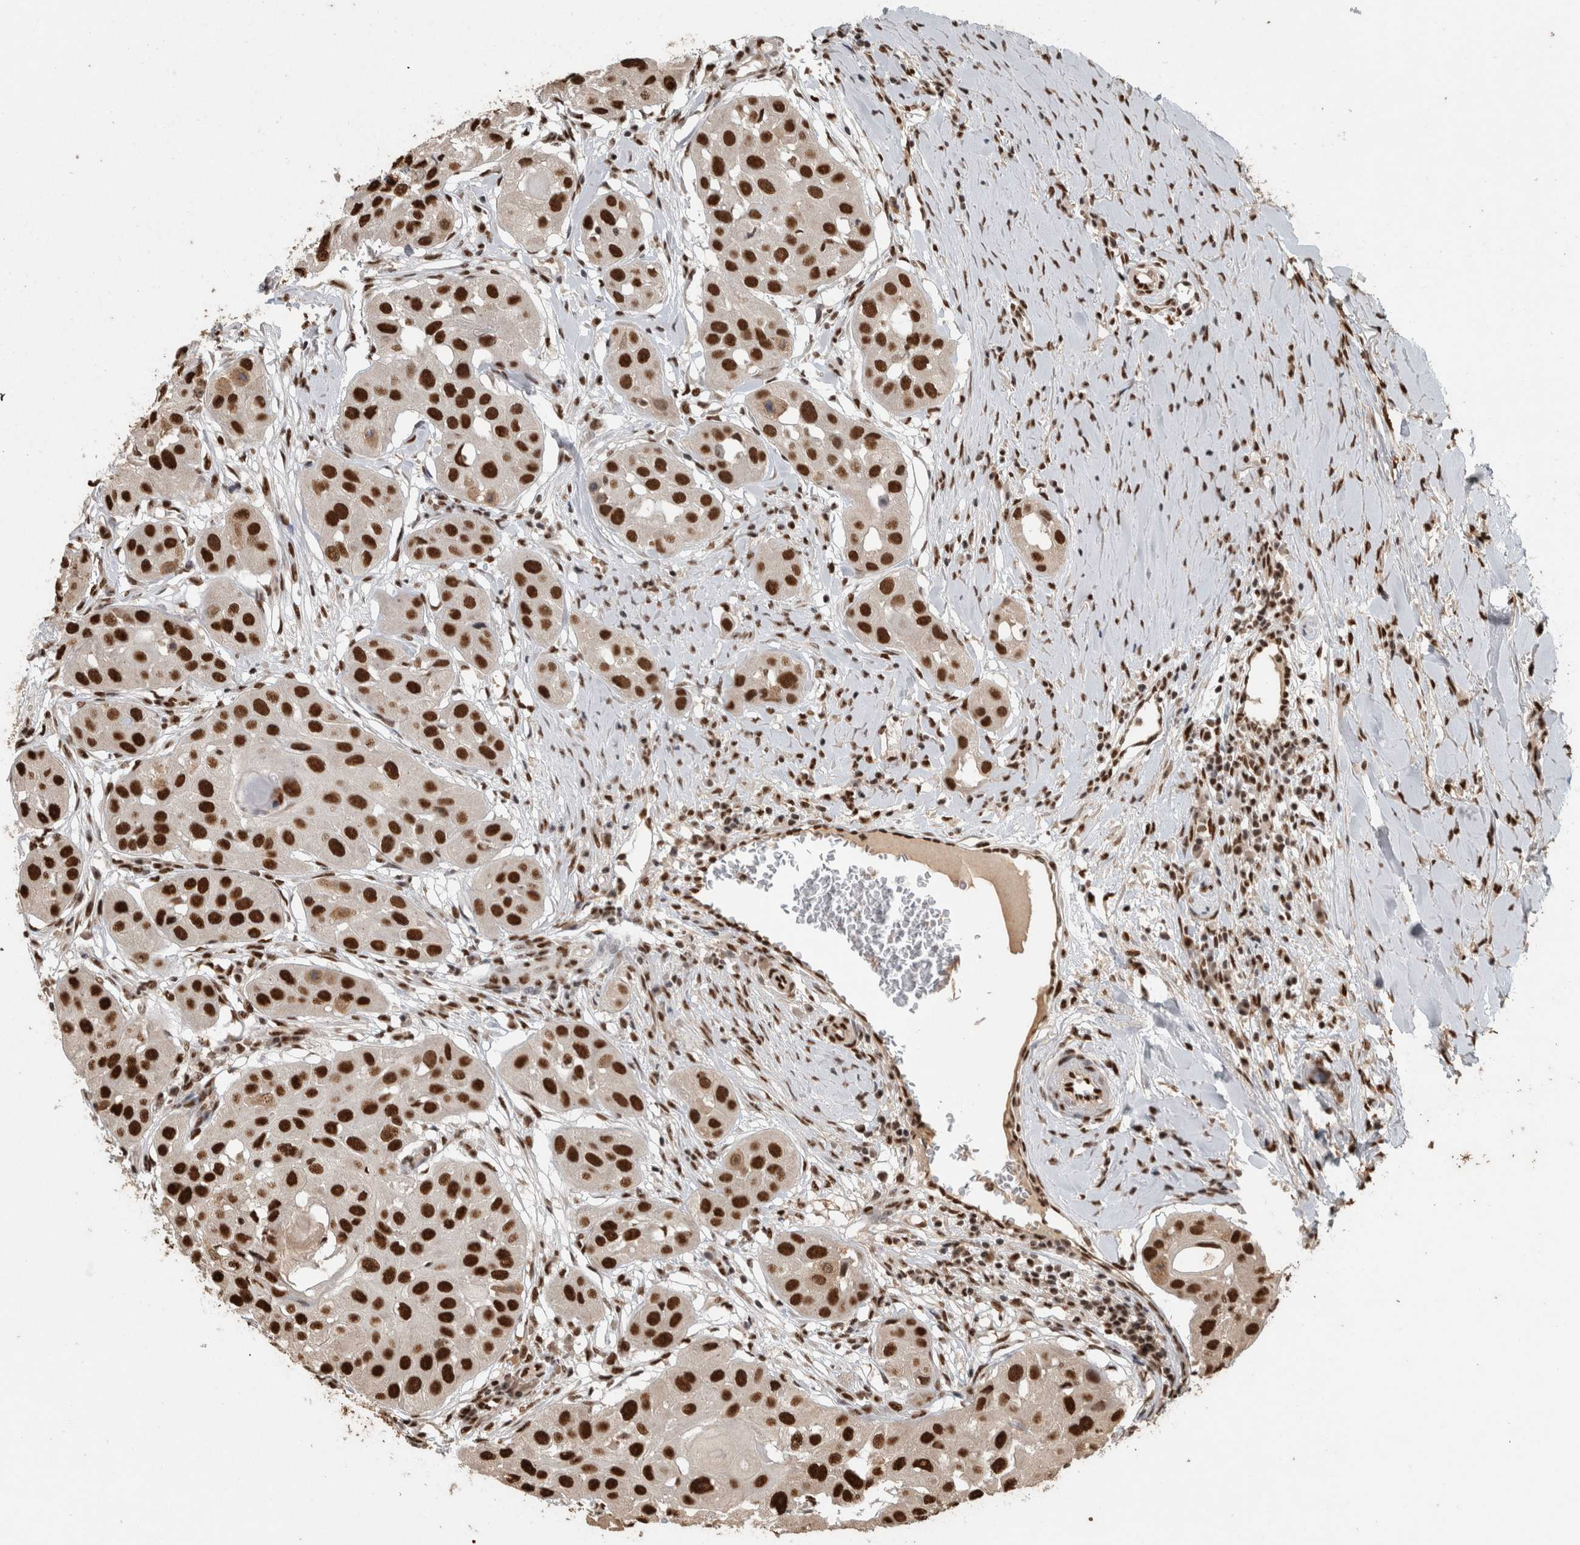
{"staining": {"intensity": "strong", "quantity": ">75%", "location": "nuclear"}, "tissue": "head and neck cancer", "cell_type": "Tumor cells", "image_type": "cancer", "snomed": [{"axis": "morphology", "description": "Normal tissue, NOS"}, {"axis": "morphology", "description": "Squamous cell carcinoma, NOS"}, {"axis": "topography", "description": "Skeletal muscle"}, {"axis": "topography", "description": "Head-Neck"}], "caption": "Tumor cells display high levels of strong nuclear positivity in approximately >75% of cells in head and neck cancer (squamous cell carcinoma).", "gene": "RAD50", "patient": {"sex": "male", "age": 51}}